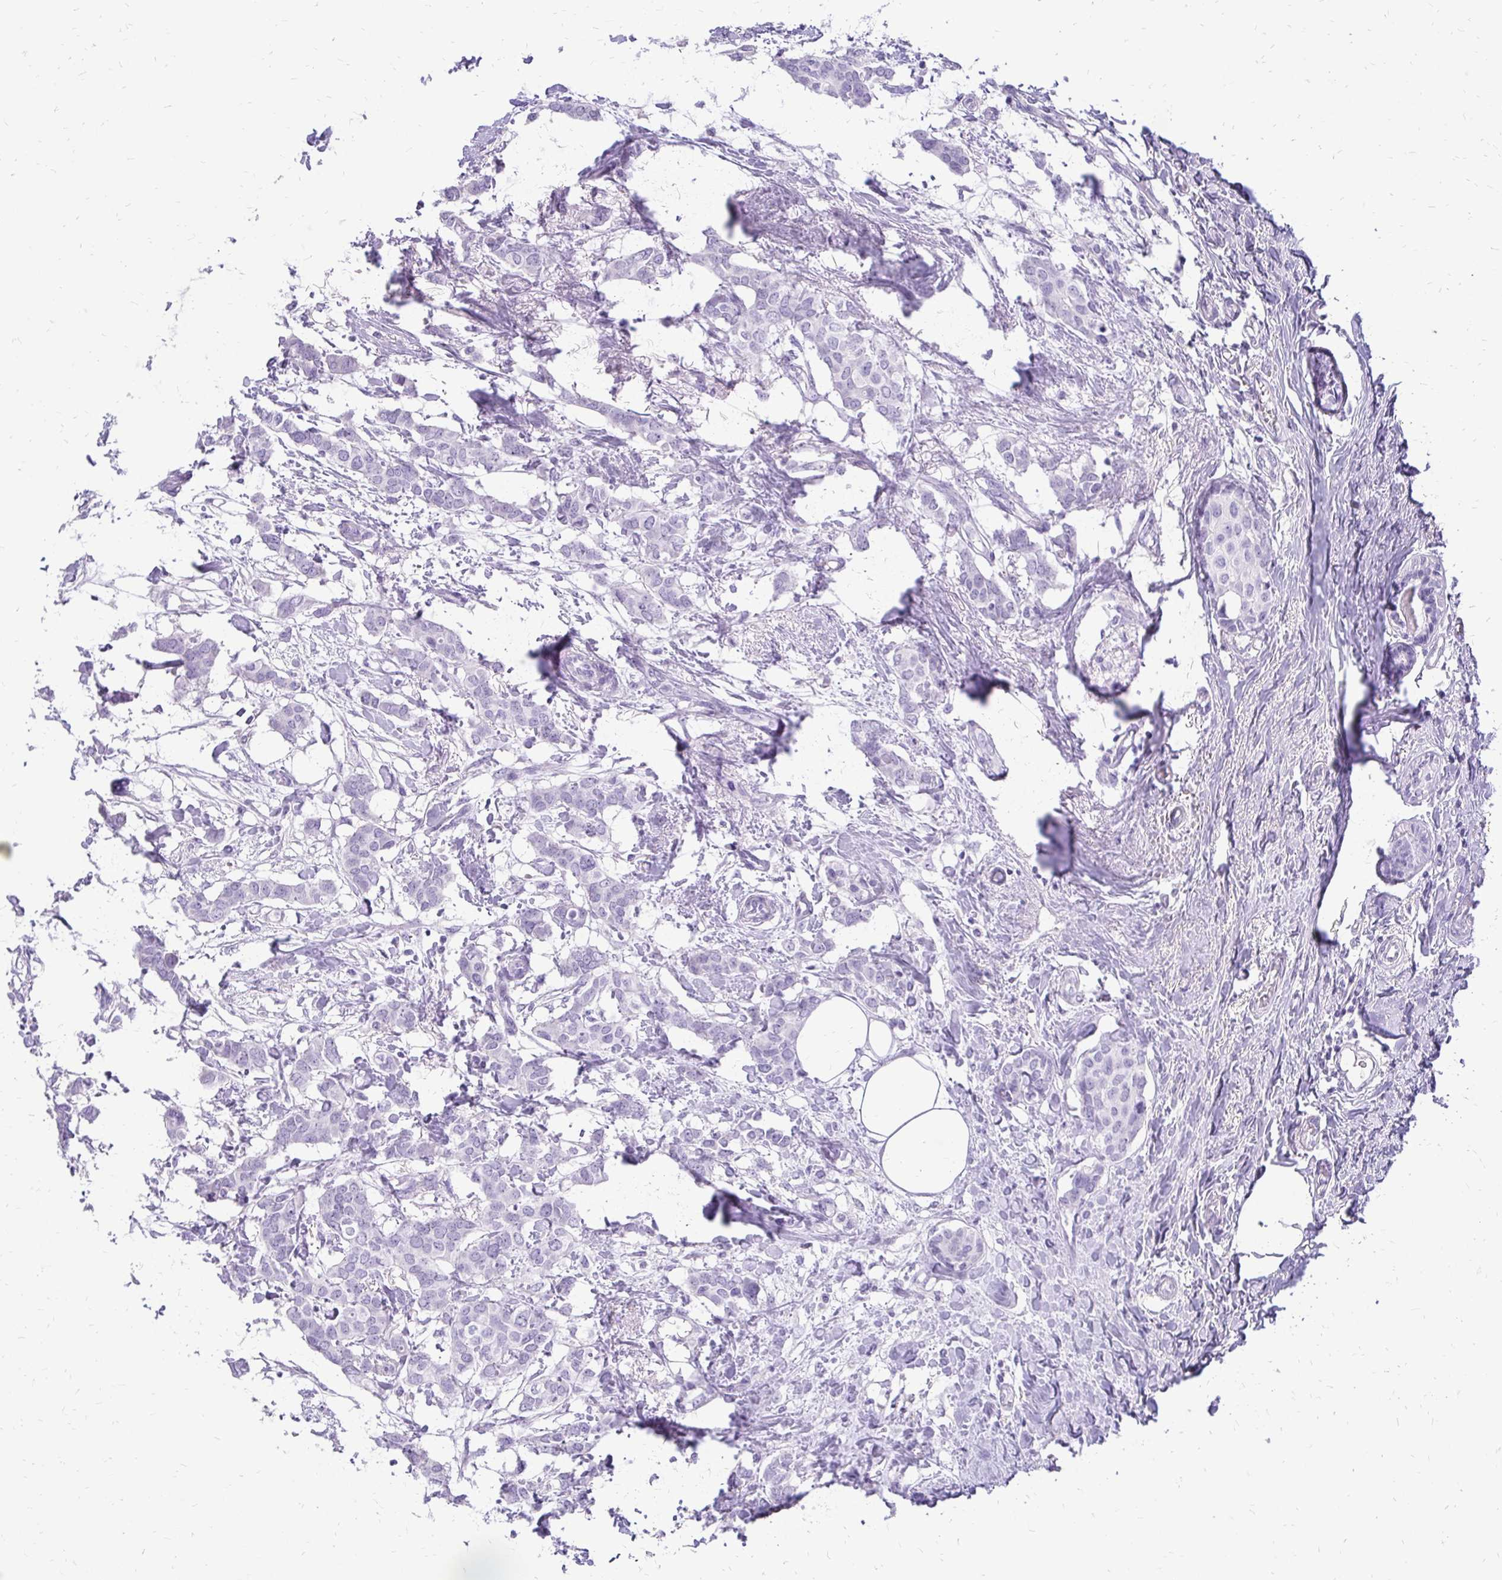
{"staining": {"intensity": "negative", "quantity": "none", "location": "none"}, "tissue": "breast cancer", "cell_type": "Tumor cells", "image_type": "cancer", "snomed": [{"axis": "morphology", "description": "Duct carcinoma"}, {"axis": "topography", "description": "Breast"}], "caption": "DAB immunohistochemical staining of breast invasive ductal carcinoma demonstrates no significant staining in tumor cells.", "gene": "SLC32A1", "patient": {"sex": "female", "age": 62}}